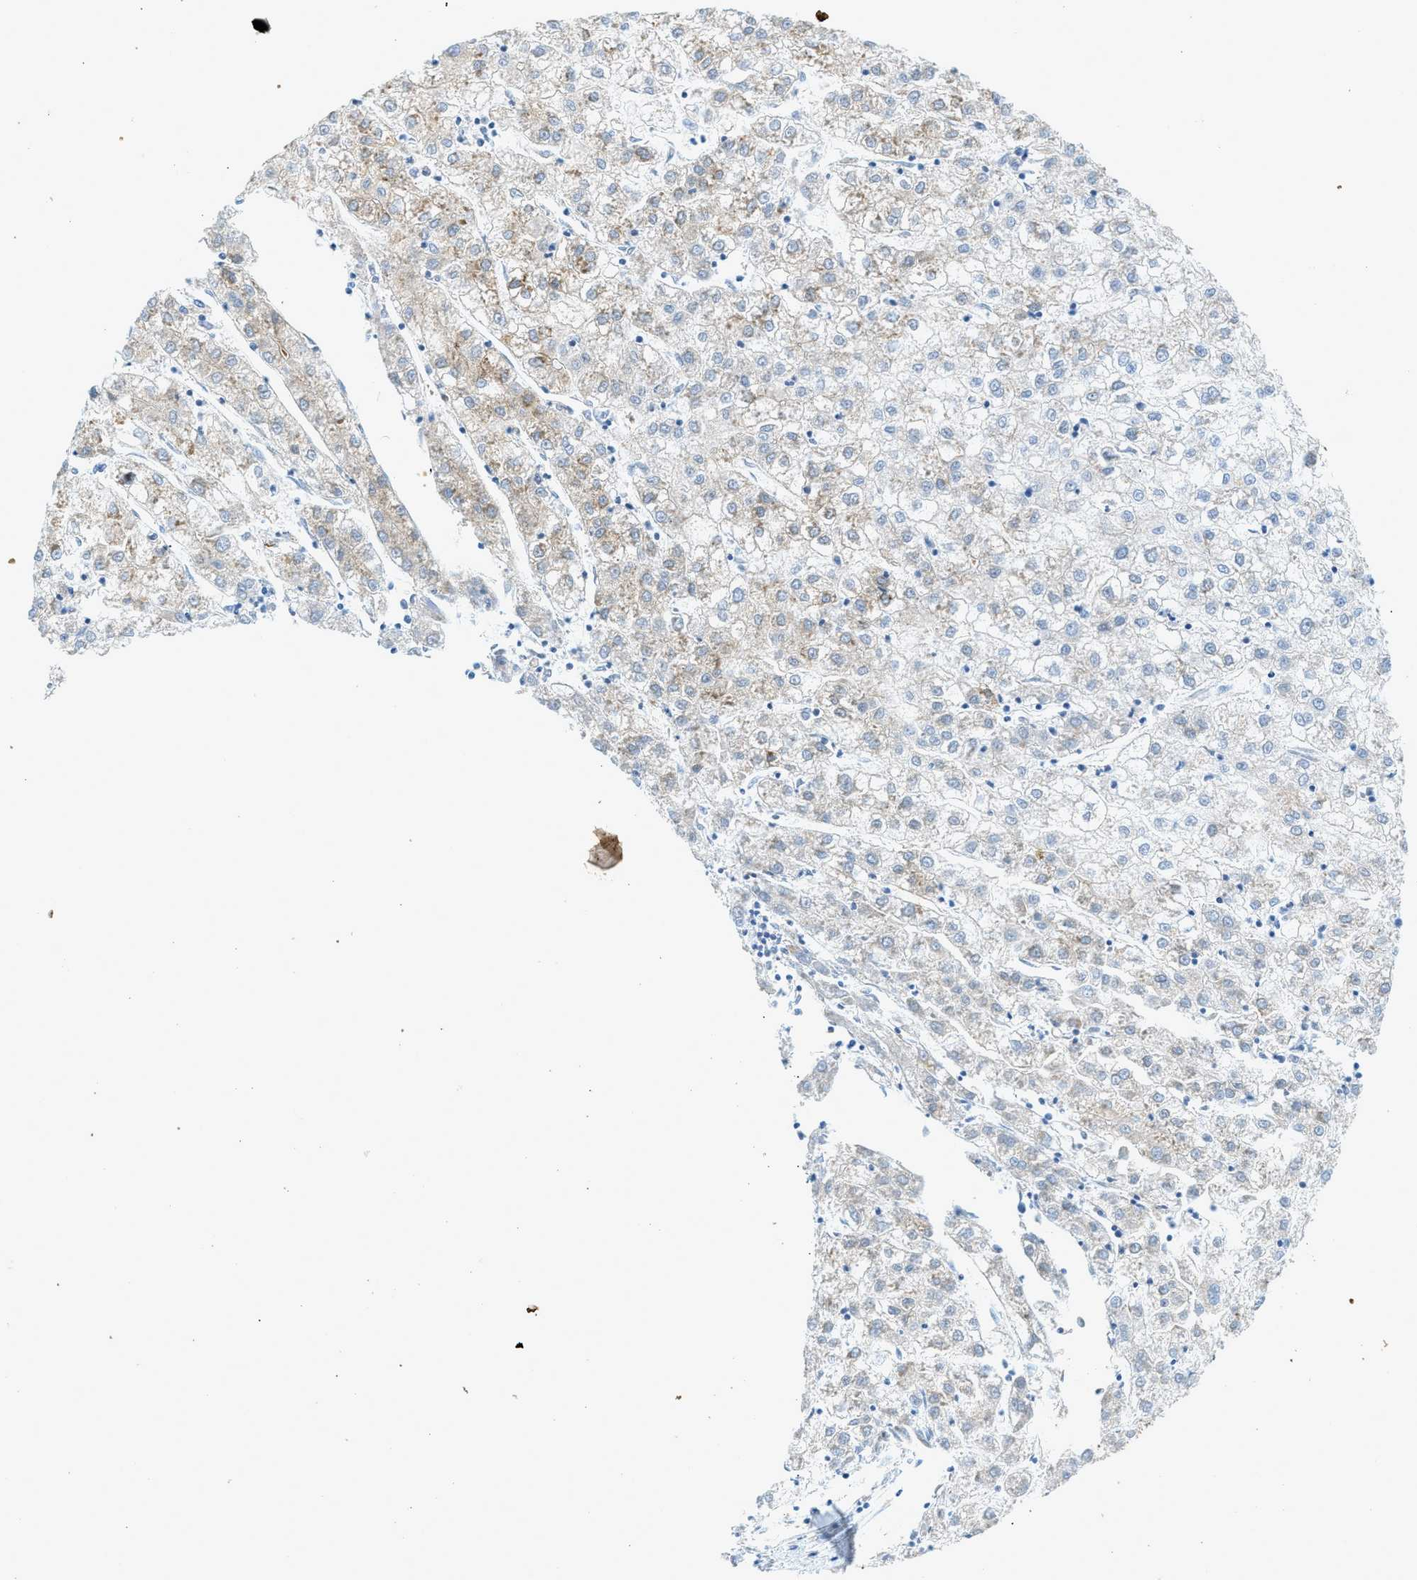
{"staining": {"intensity": "moderate", "quantity": "25%-75%", "location": "cytoplasmic/membranous"}, "tissue": "liver cancer", "cell_type": "Tumor cells", "image_type": "cancer", "snomed": [{"axis": "morphology", "description": "Carcinoma, Hepatocellular, NOS"}, {"axis": "topography", "description": "Liver"}], "caption": "Protein staining displays moderate cytoplasmic/membranous staining in approximately 25%-75% of tumor cells in liver cancer (hepatocellular carcinoma). (IHC, brightfield microscopy, high magnification).", "gene": "F2", "patient": {"sex": "male", "age": 72}}